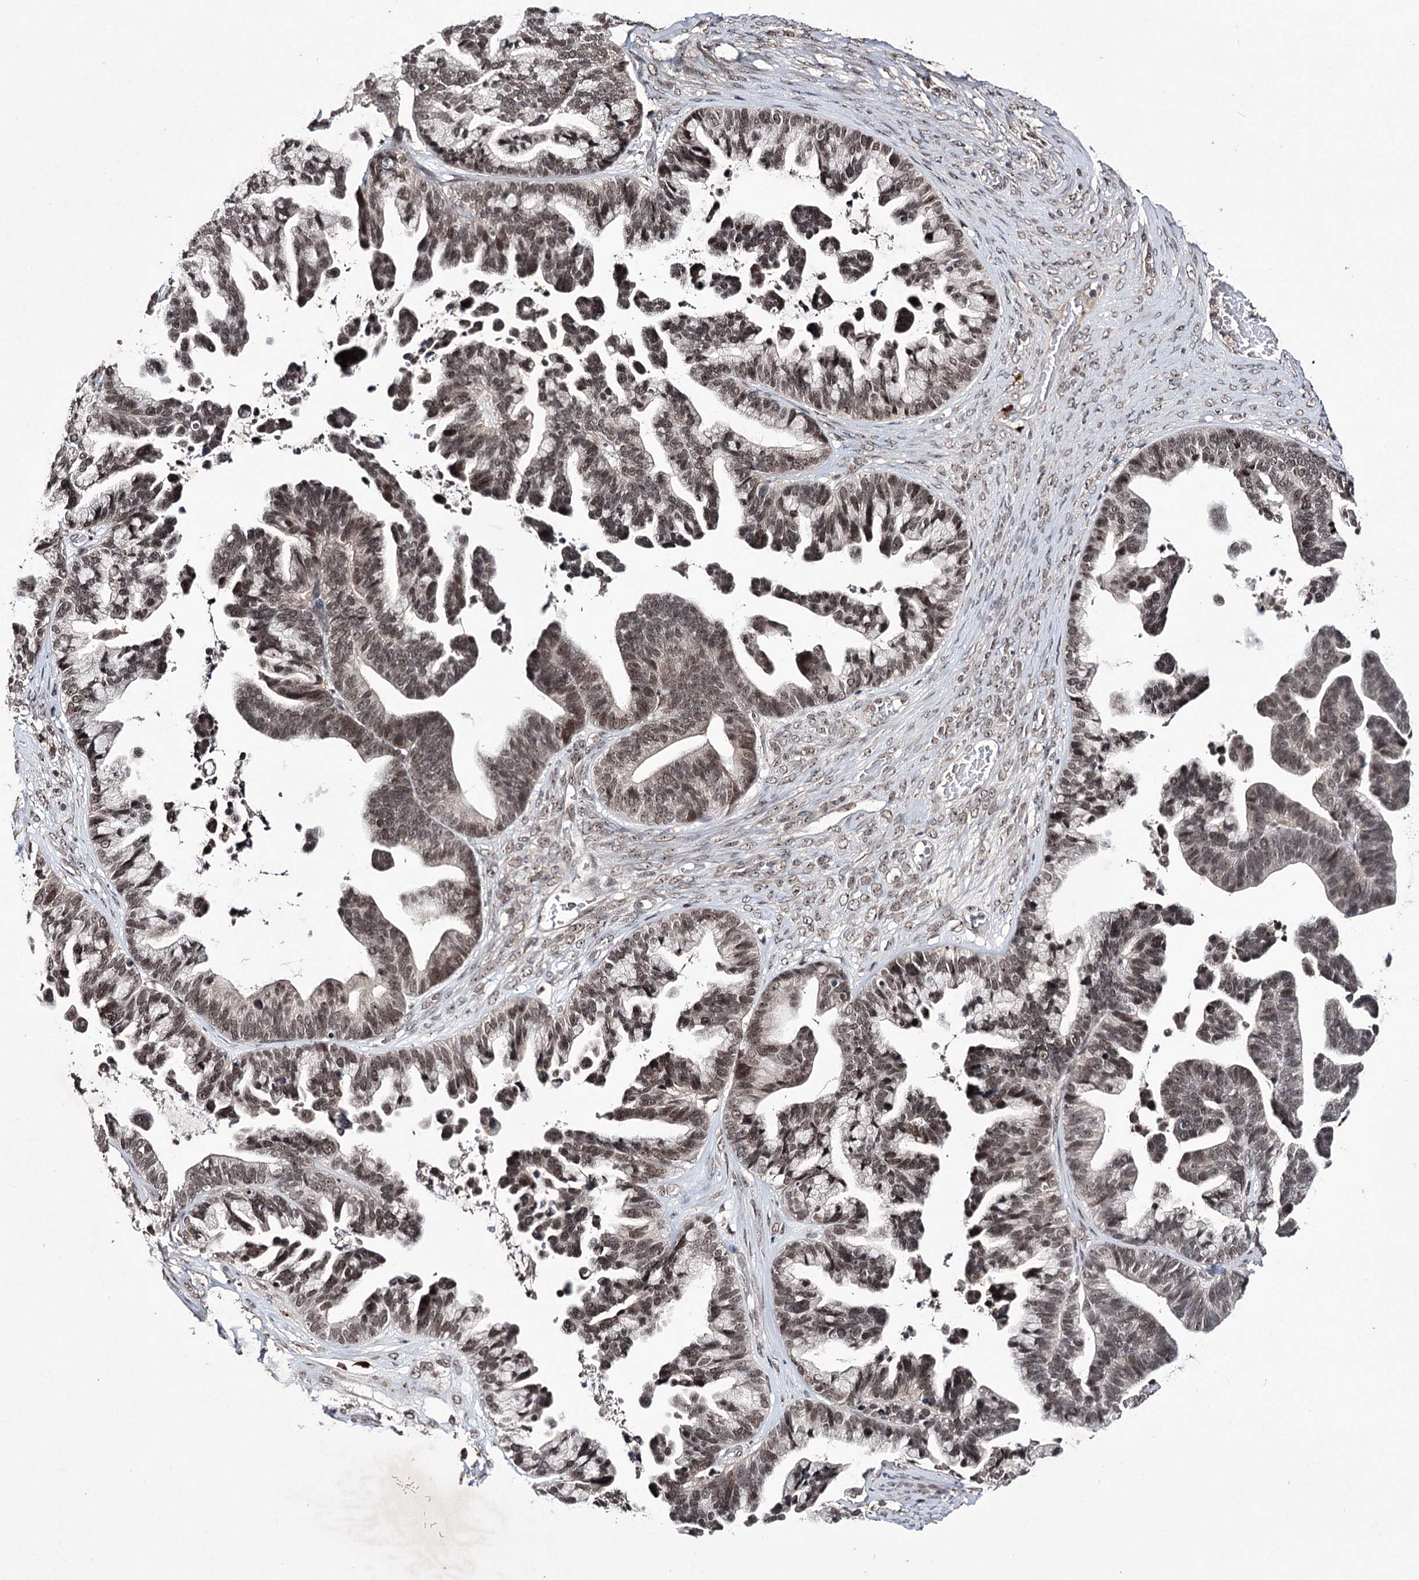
{"staining": {"intensity": "weak", "quantity": ">75%", "location": "nuclear"}, "tissue": "ovarian cancer", "cell_type": "Tumor cells", "image_type": "cancer", "snomed": [{"axis": "morphology", "description": "Cystadenocarcinoma, serous, NOS"}, {"axis": "topography", "description": "Ovary"}], "caption": "Tumor cells show low levels of weak nuclear staining in approximately >75% of cells in human ovarian cancer (serous cystadenocarcinoma).", "gene": "VGLL4", "patient": {"sex": "female", "age": 56}}